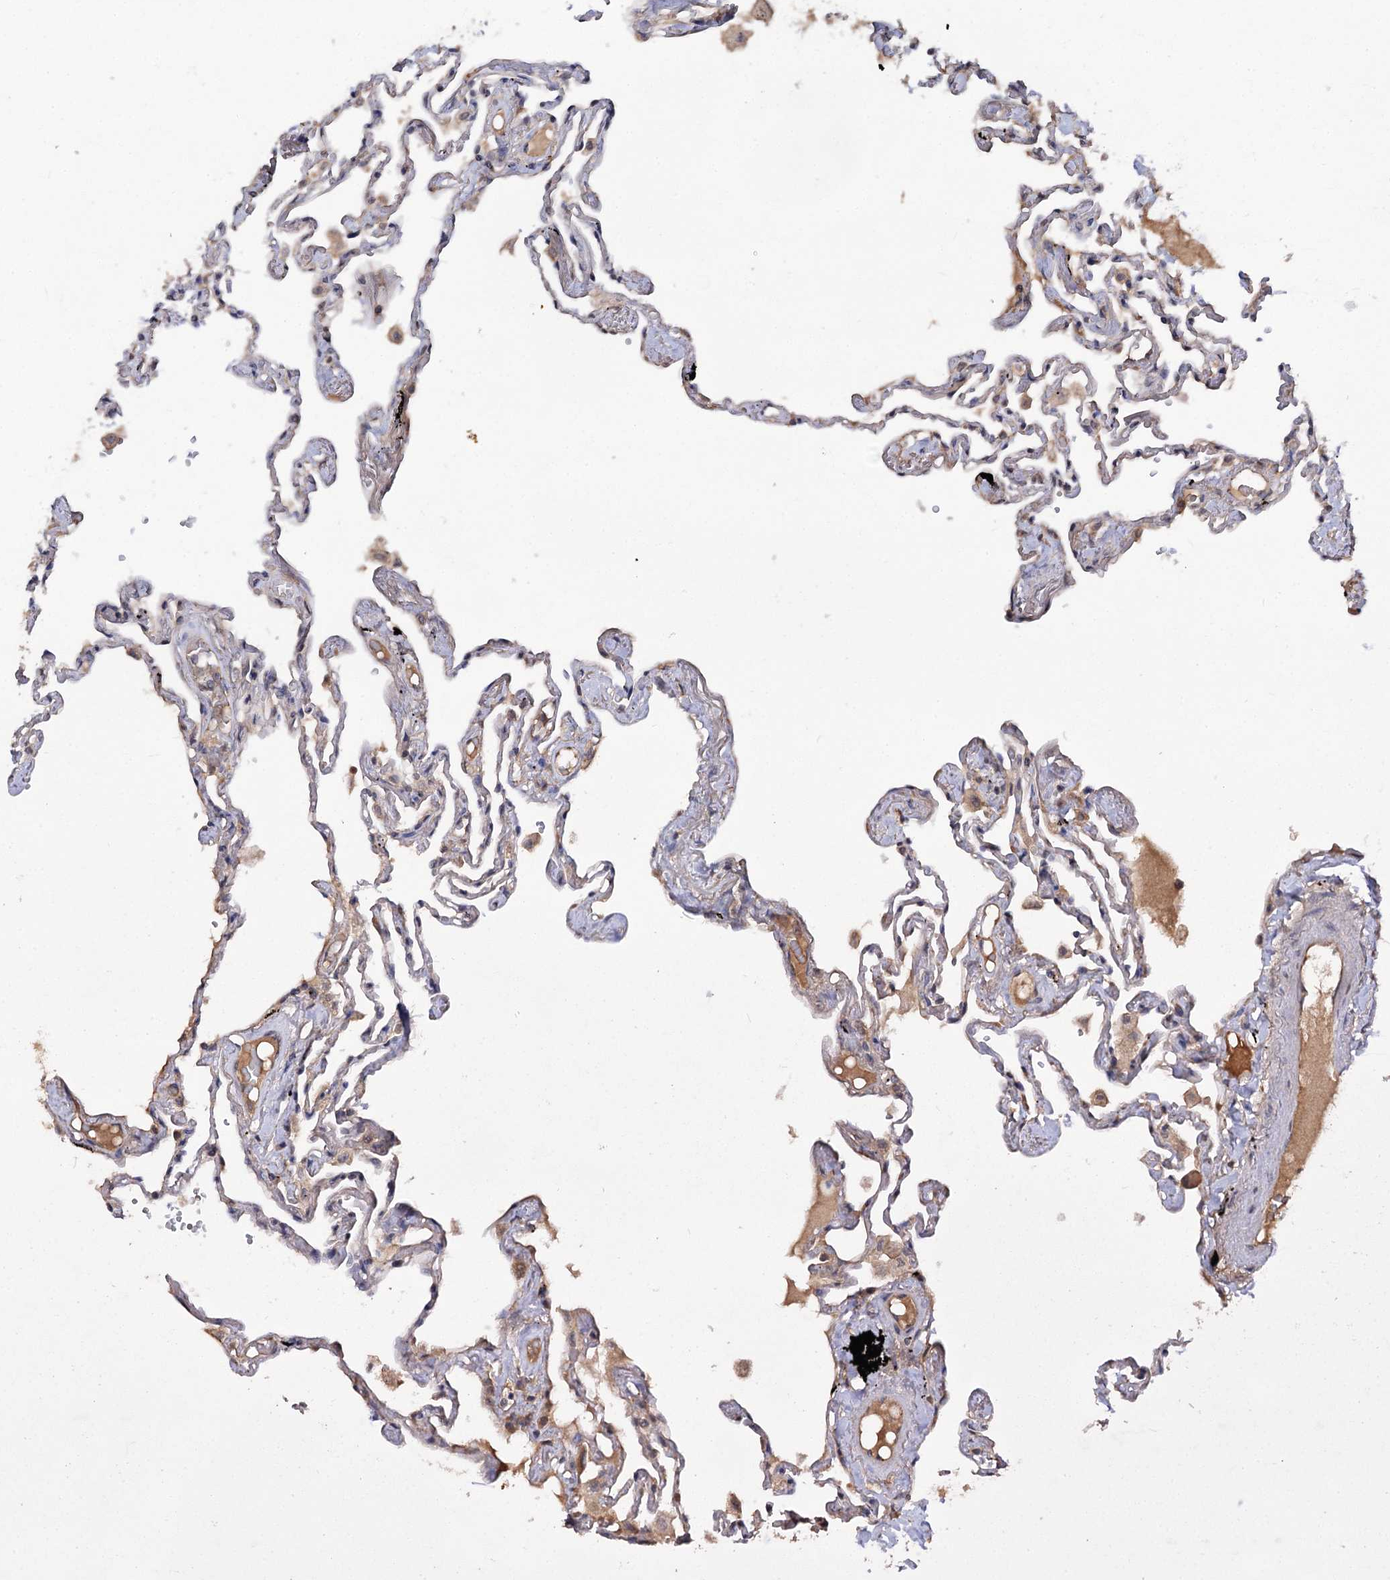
{"staining": {"intensity": "moderate", "quantity": "25%-75%", "location": "cytoplasmic/membranous"}, "tissue": "lung", "cell_type": "Alveolar cells", "image_type": "normal", "snomed": [{"axis": "morphology", "description": "Normal tissue, NOS"}, {"axis": "topography", "description": "Lung"}], "caption": "DAB immunohistochemical staining of normal lung reveals moderate cytoplasmic/membranous protein expression in about 25%-75% of alveolar cells. Using DAB (3,3'-diaminobenzidine) (brown) and hematoxylin (blue) stains, captured at high magnification using brightfield microscopy.", "gene": "NUDCD2", "patient": {"sex": "female", "age": 67}}